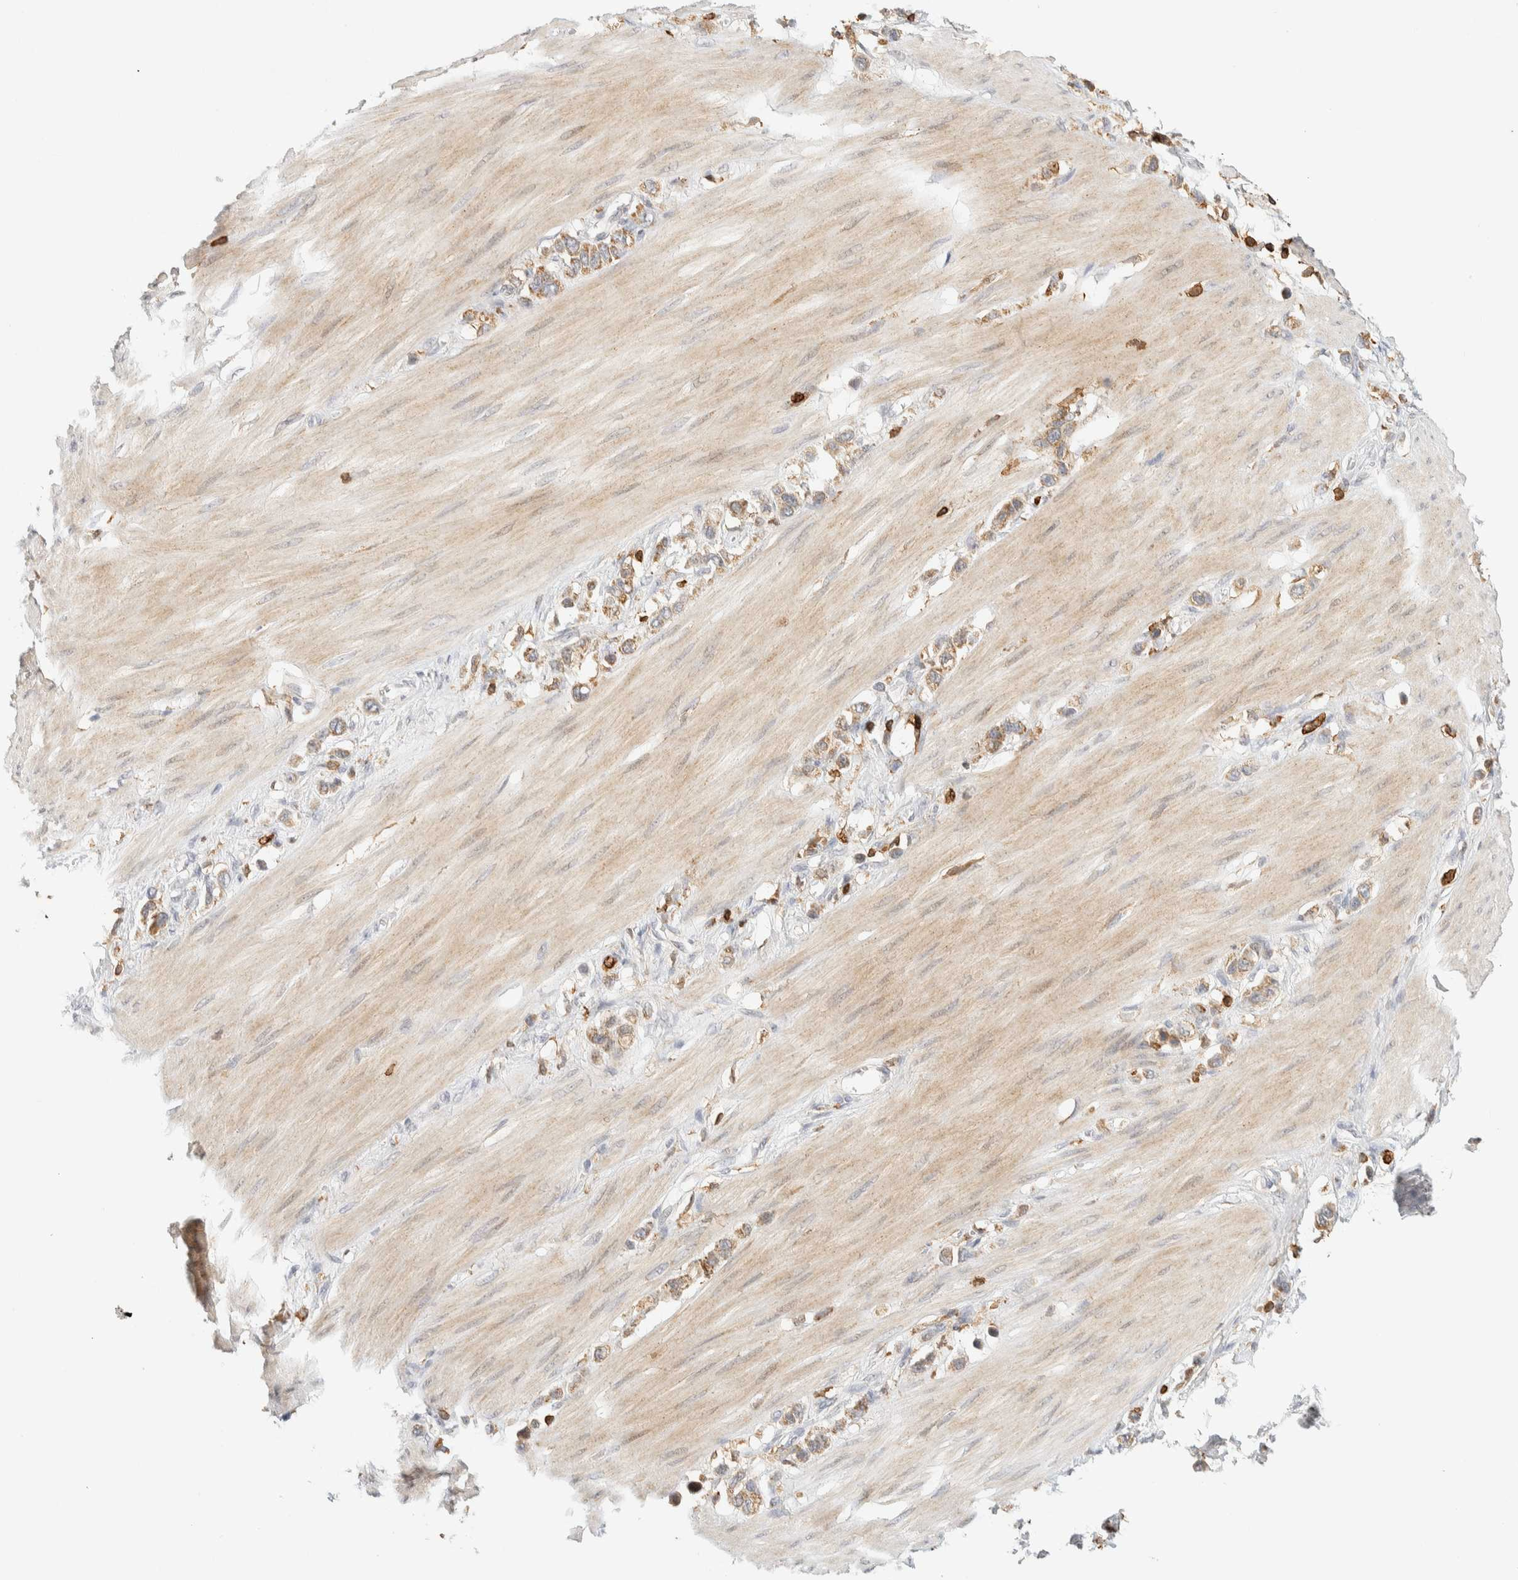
{"staining": {"intensity": "moderate", "quantity": ">75%", "location": "cytoplasmic/membranous"}, "tissue": "stomach cancer", "cell_type": "Tumor cells", "image_type": "cancer", "snomed": [{"axis": "morphology", "description": "Adenocarcinoma, NOS"}, {"axis": "topography", "description": "Stomach"}], "caption": "This is a photomicrograph of IHC staining of adenocarcinoma (stomach), which shows moderate staining in the cytoplasmic/membranous of tumor cells.", "gene": "RUNDC1", "patient": {"sex": "female", "age": 65}}